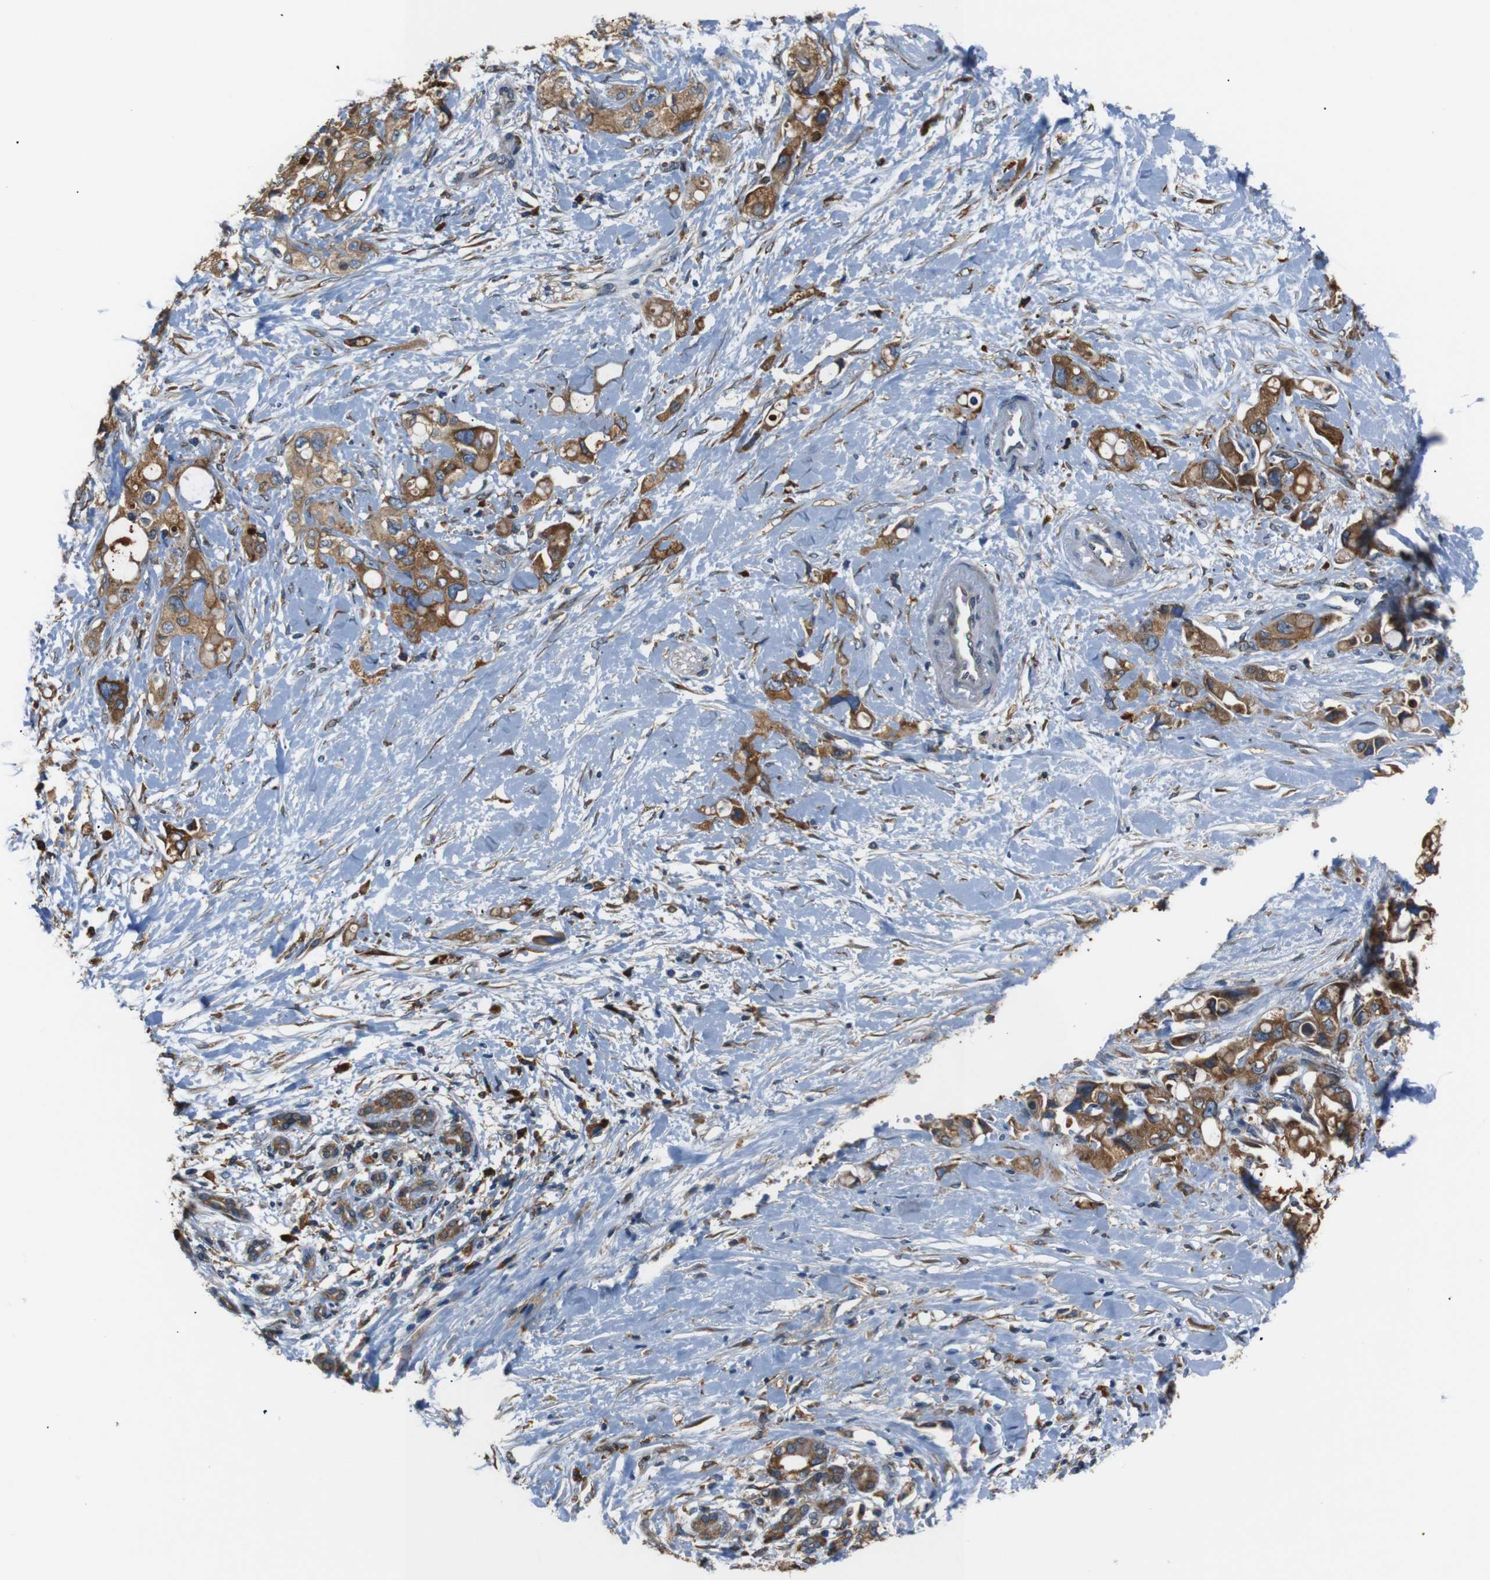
{"staining": {"intensity": "moderate", "quantity": ">75%", "location": "cytoplasmic/membranous"}, "tissue": "pancreatic cancer", "cell_type": "Tumor cells", "image_type": "cancer", "snomed": [{"axis": "morphology", "description": "Adenocarcinoma, NOS"}, {"axis": "topography", "description": "Pancreas"}], "caption": "A histopathology image showing moderate cytoplasmic/membranous staining in approximately >75% of tumor cells in pancreatic cancer (adenocarcinoma), as visualized by brown immunohistochemical staining.", "gene": "TMED2", "patient": {"sex": "female", "age": 56}}